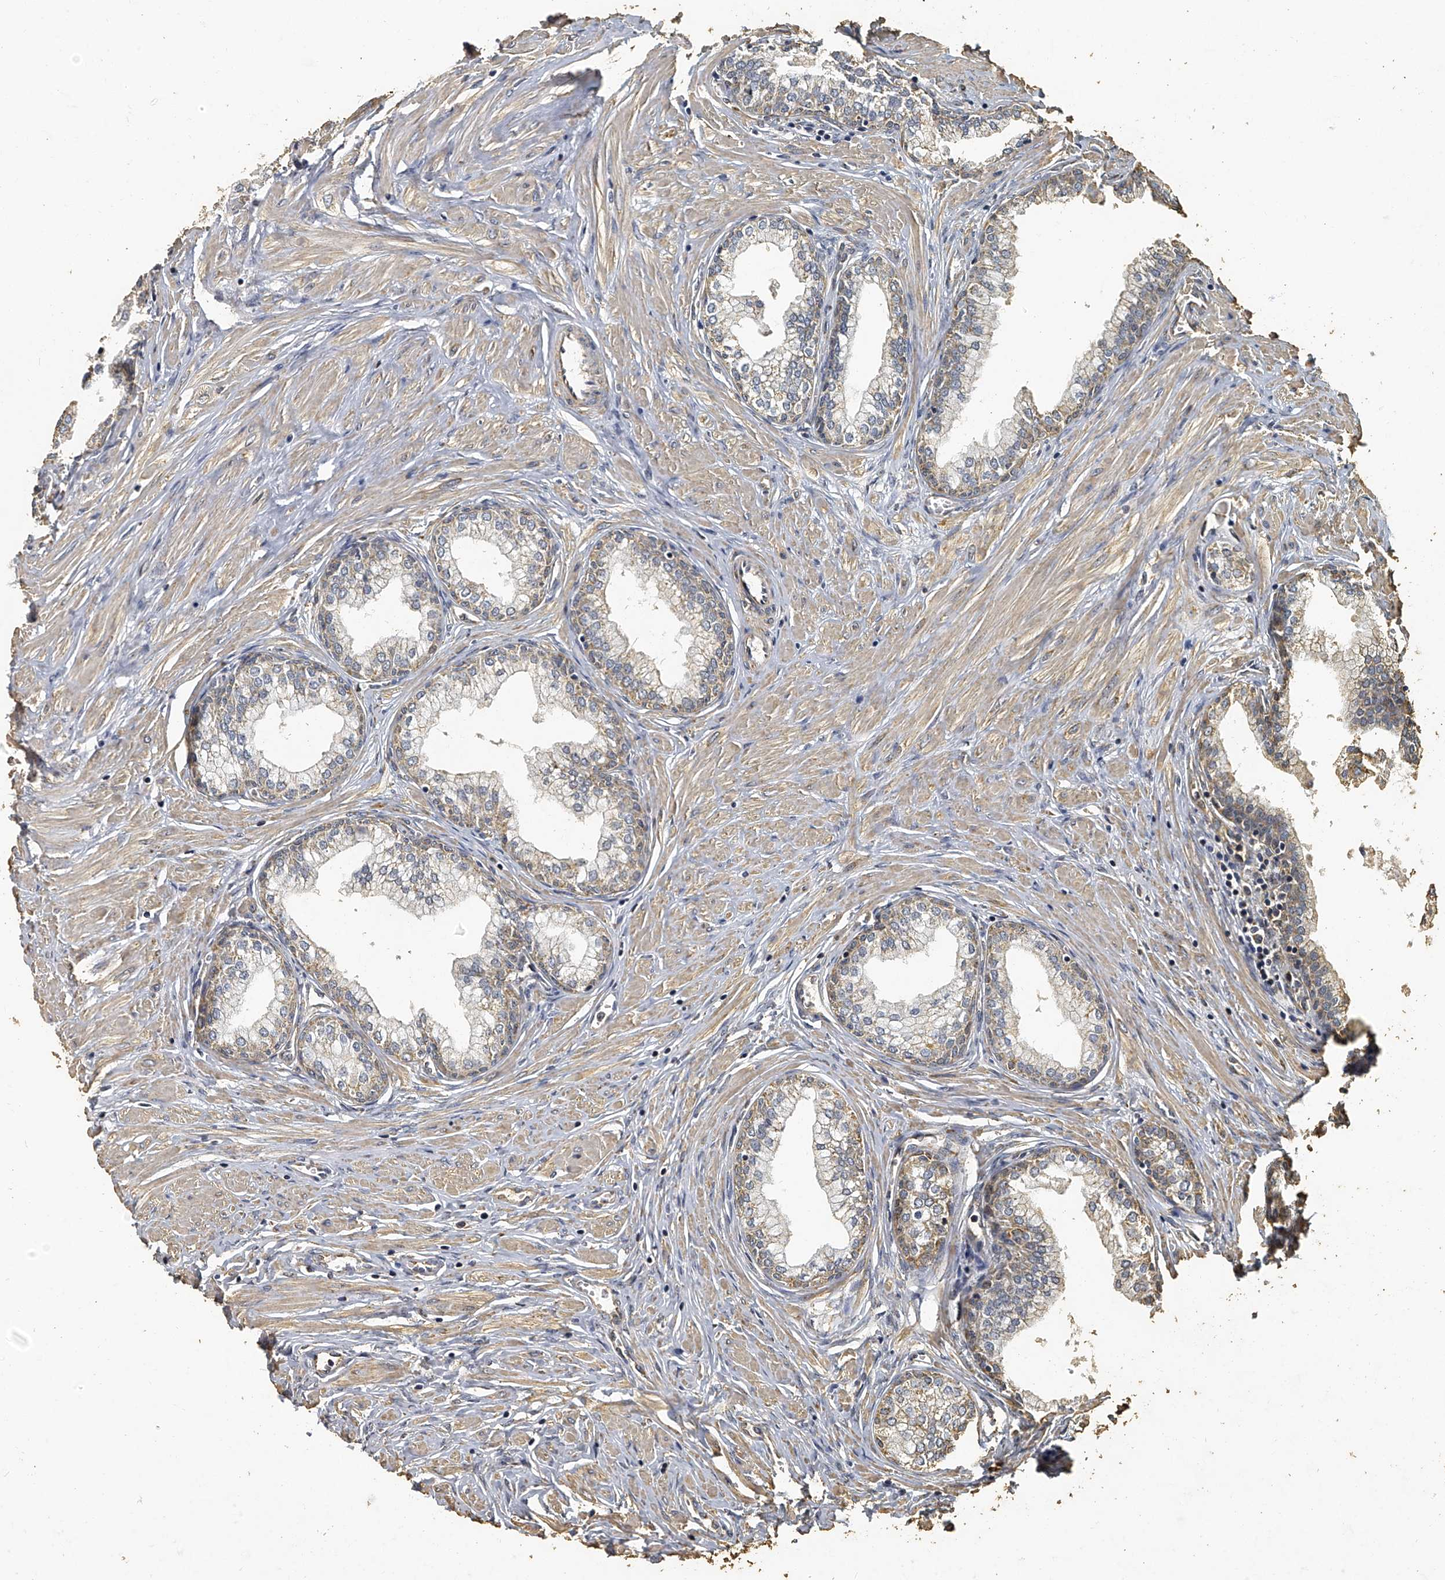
{"staining": {"intensity": "moderate", "quantity": "25%-75%", "location": "cytoplasmic/membranous"}, "tissue": "prostate", "cell_type": "Glandular cells", "image_type": "normal", "snomed": [{"axis": "morphology", "description": "Normal tissue, NOS"}, {"axis": "morphology", "description": "Urothelial carcinoma, Low grade"}, {"axis": "topography", "description": "Urinary bladder"}, {"axis": "topography", "description": "Prostate"}], "caption": "Protein analysis of unremarkable prostate exhibits moderate cytoplasmic/membranous expression in about 25%-75% of glandular cells.", "gene": "MRPL28", "patient": {"sex": "male", "age": 60}}